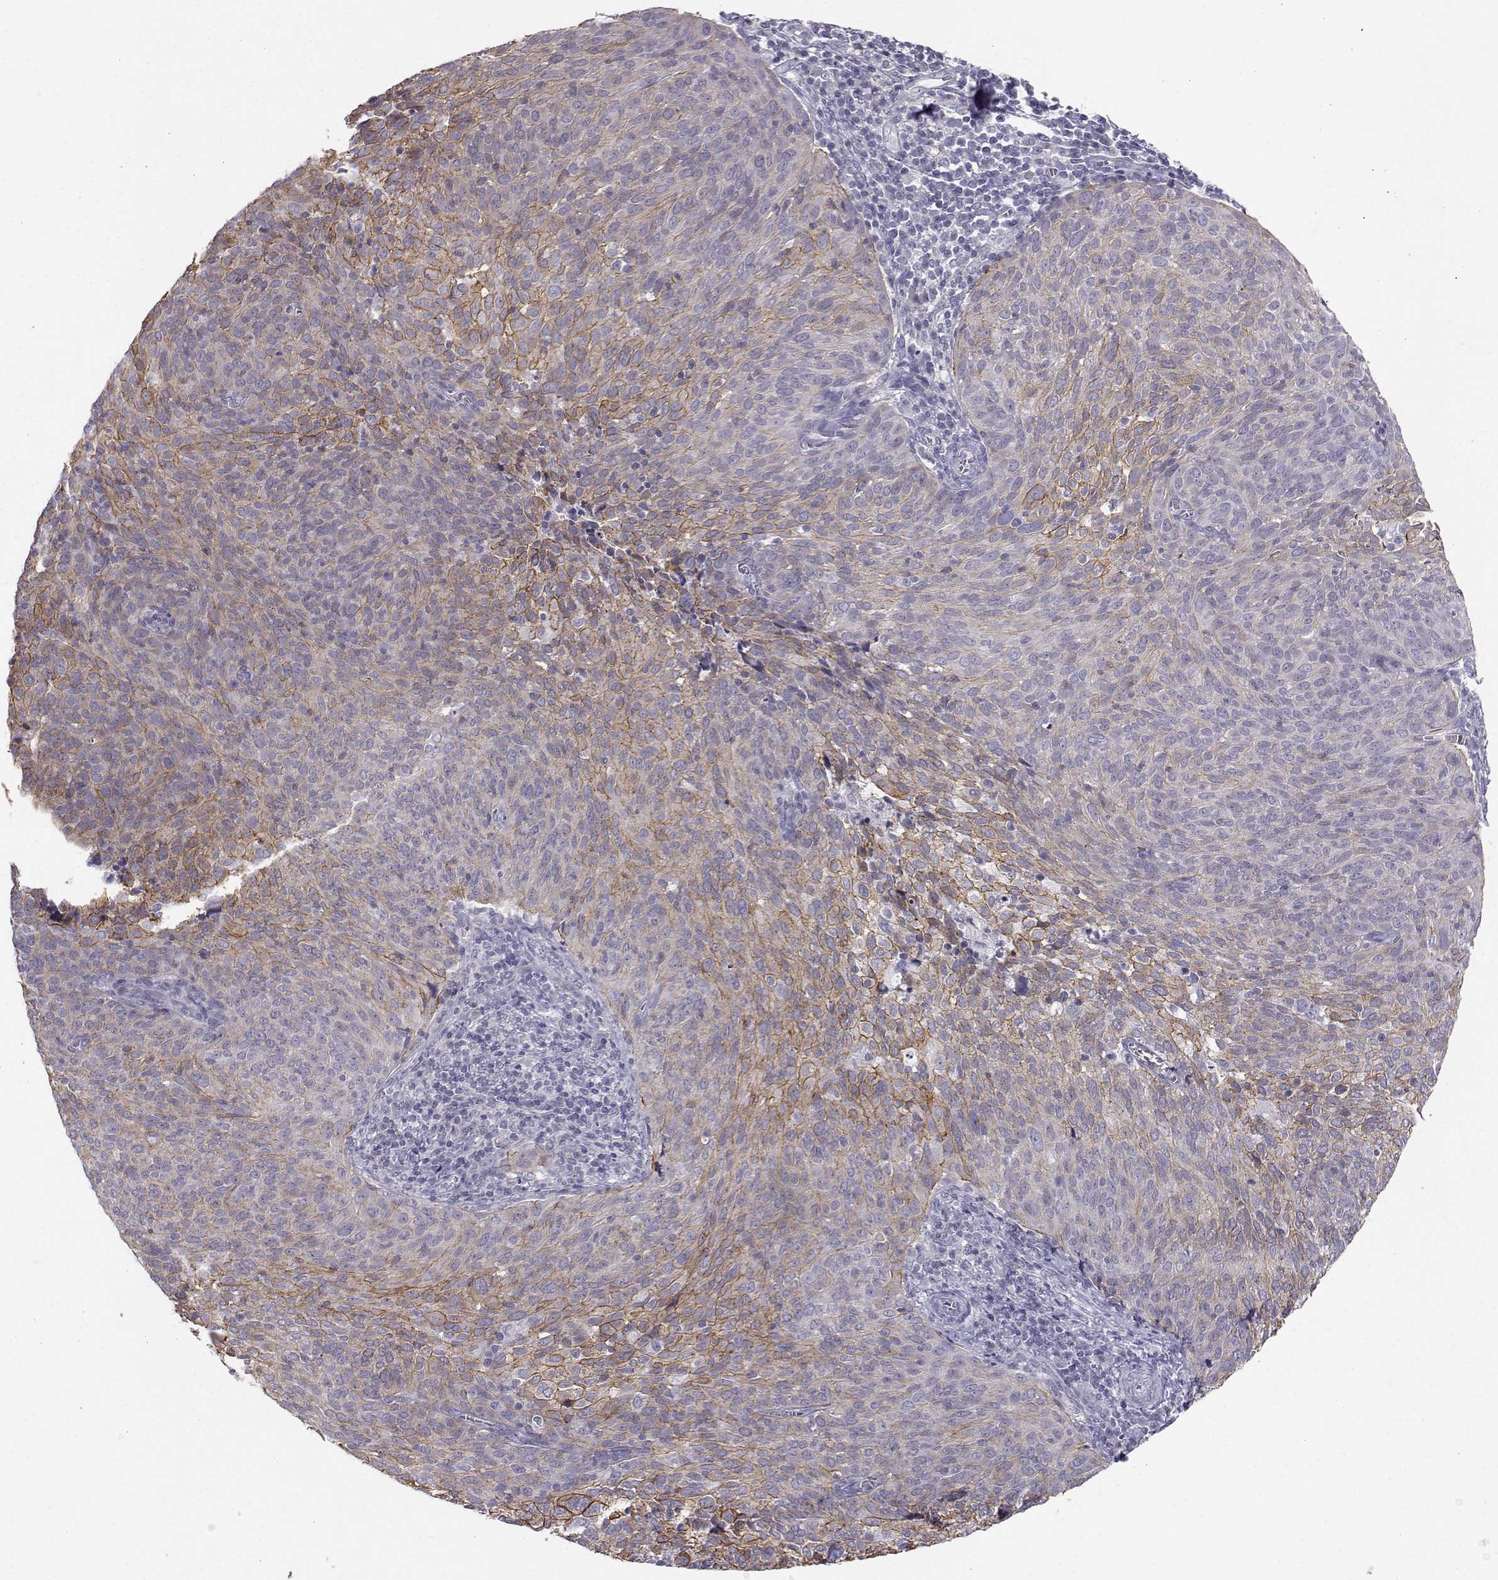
{"staining": {"intensity": "moderate", "quantity": "25%-75%", "location": "cytoplasmic/membranous"}, "tissue": "cervical cancer", "cell_type": "Tumor cells", "image_type": "cancer", "snomed": [{"axis": "morphology", "description": "Squamous cell carcinoma, NOS"}, {"axis": "topography", "description": "Cervix"}], "caption": "Immunohistochemical staining of human squamous cell carcinoma (cervical) reveals moderate cytoplasmic/membranous protein staining in about 25%-75% of tumor cells.", "gene": "ZNF185", "patient": {"sex": "female", "age": 39}}